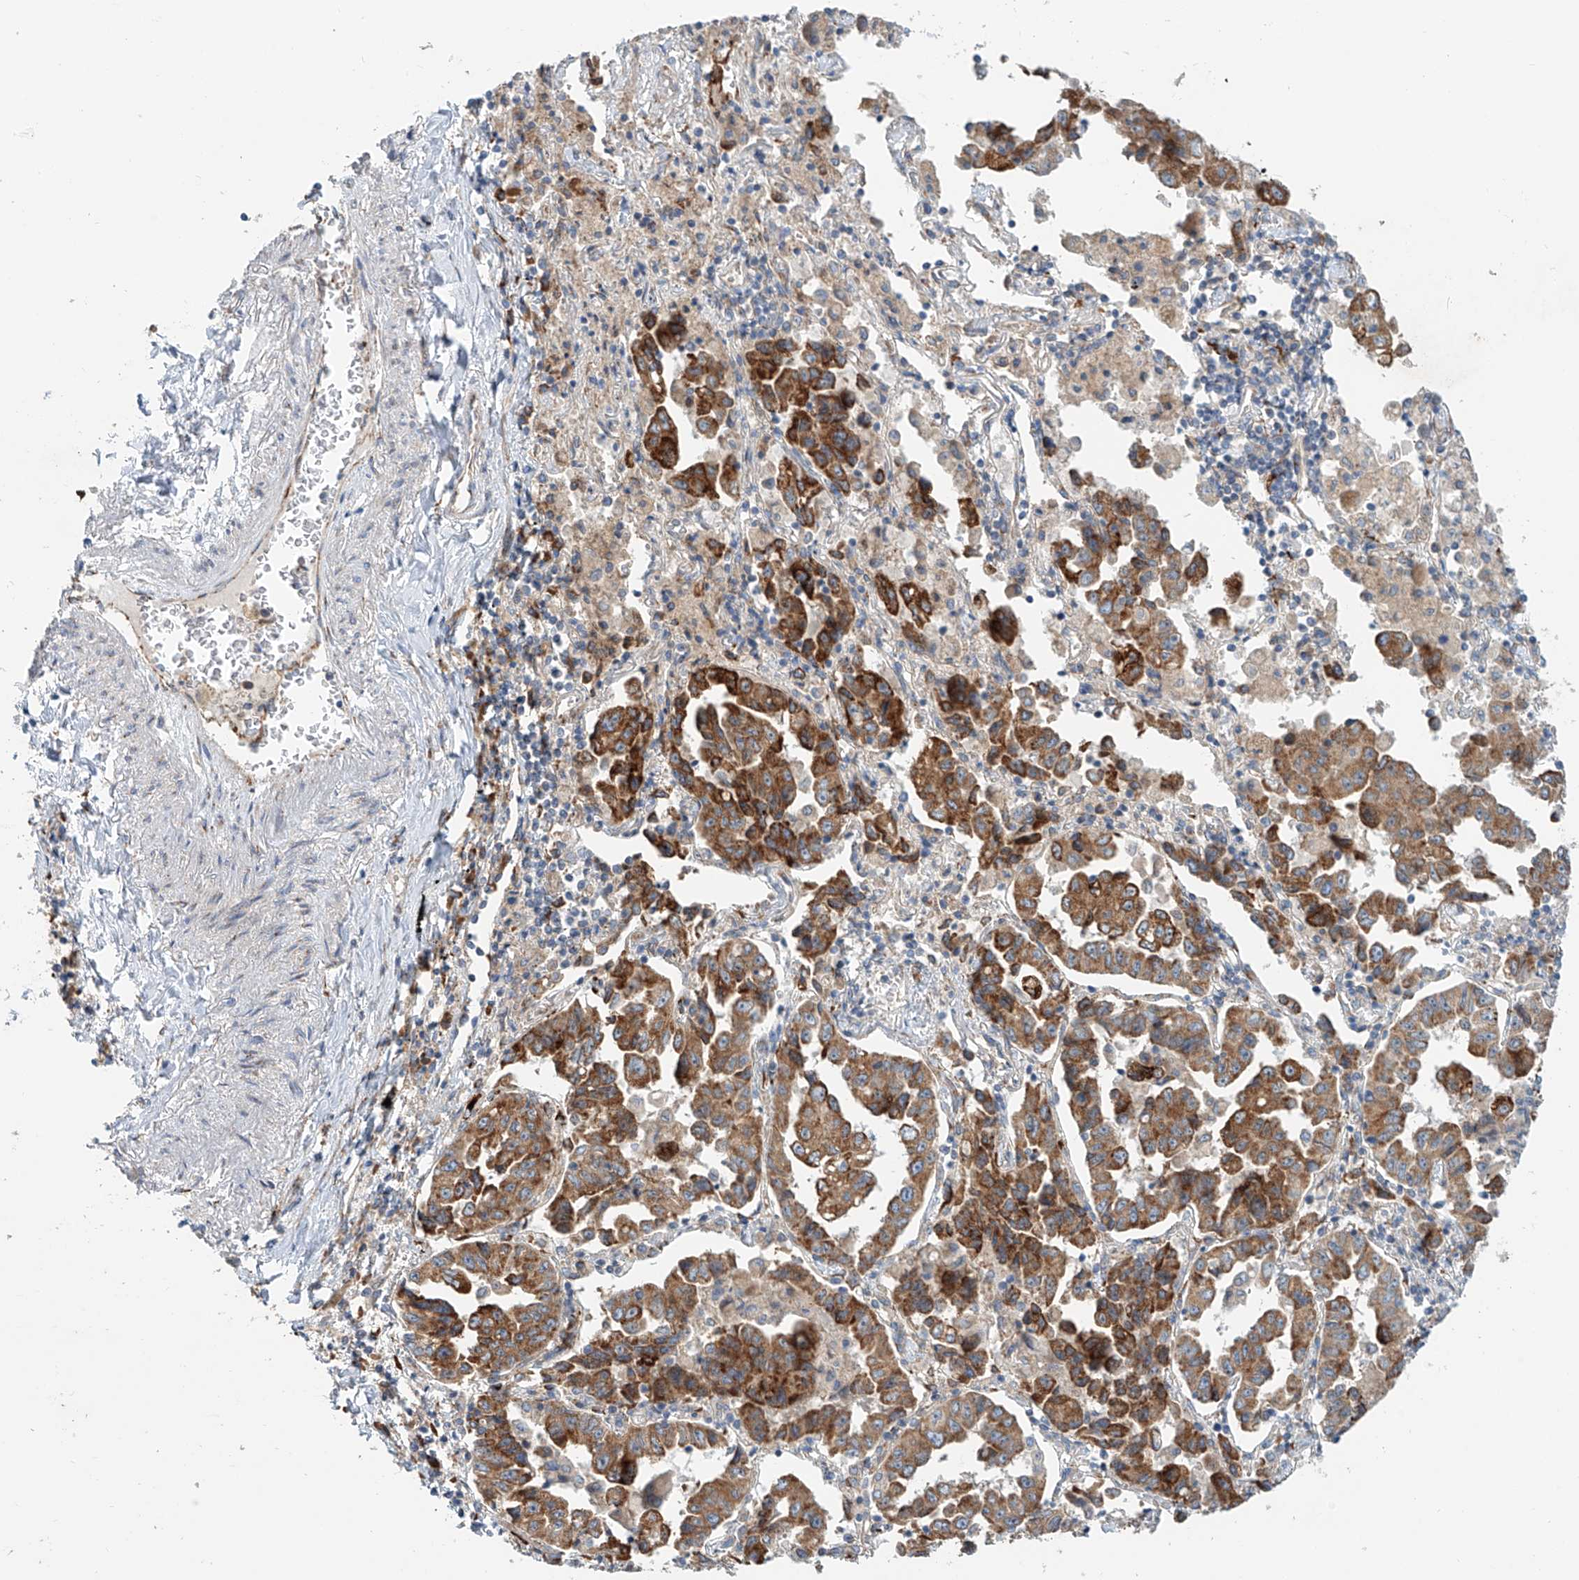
{"staining": {"intensity": "moderate", "quantity": ">75%", "location": "cytoplasmic/membranous"}, "tissue": "lung cancer", "cell_type": "Tumor cells", "image_type": "cancer", "snomed": [{"axis": "morphology", "description": "Adenocarcinoma, NOS"}, {"axis": "topography", "description": "Lung"}], "caption": "High-magnification brightfield microscopy of lung cancer stained with DAB (brown) and counterstained with hematoxylin (blue). tumor cells exhibit moderate cytoplasmic/membranous positivity is identified in about>75% of cells. The protein is stained brown, and the nuclei are stained in blue (DAB (3,3'-diaminobenzidine) IHC with brightfield microscopy, high magnification).", "gene": "SNAP29", "patient": {"sex": "female", "age": 51}}